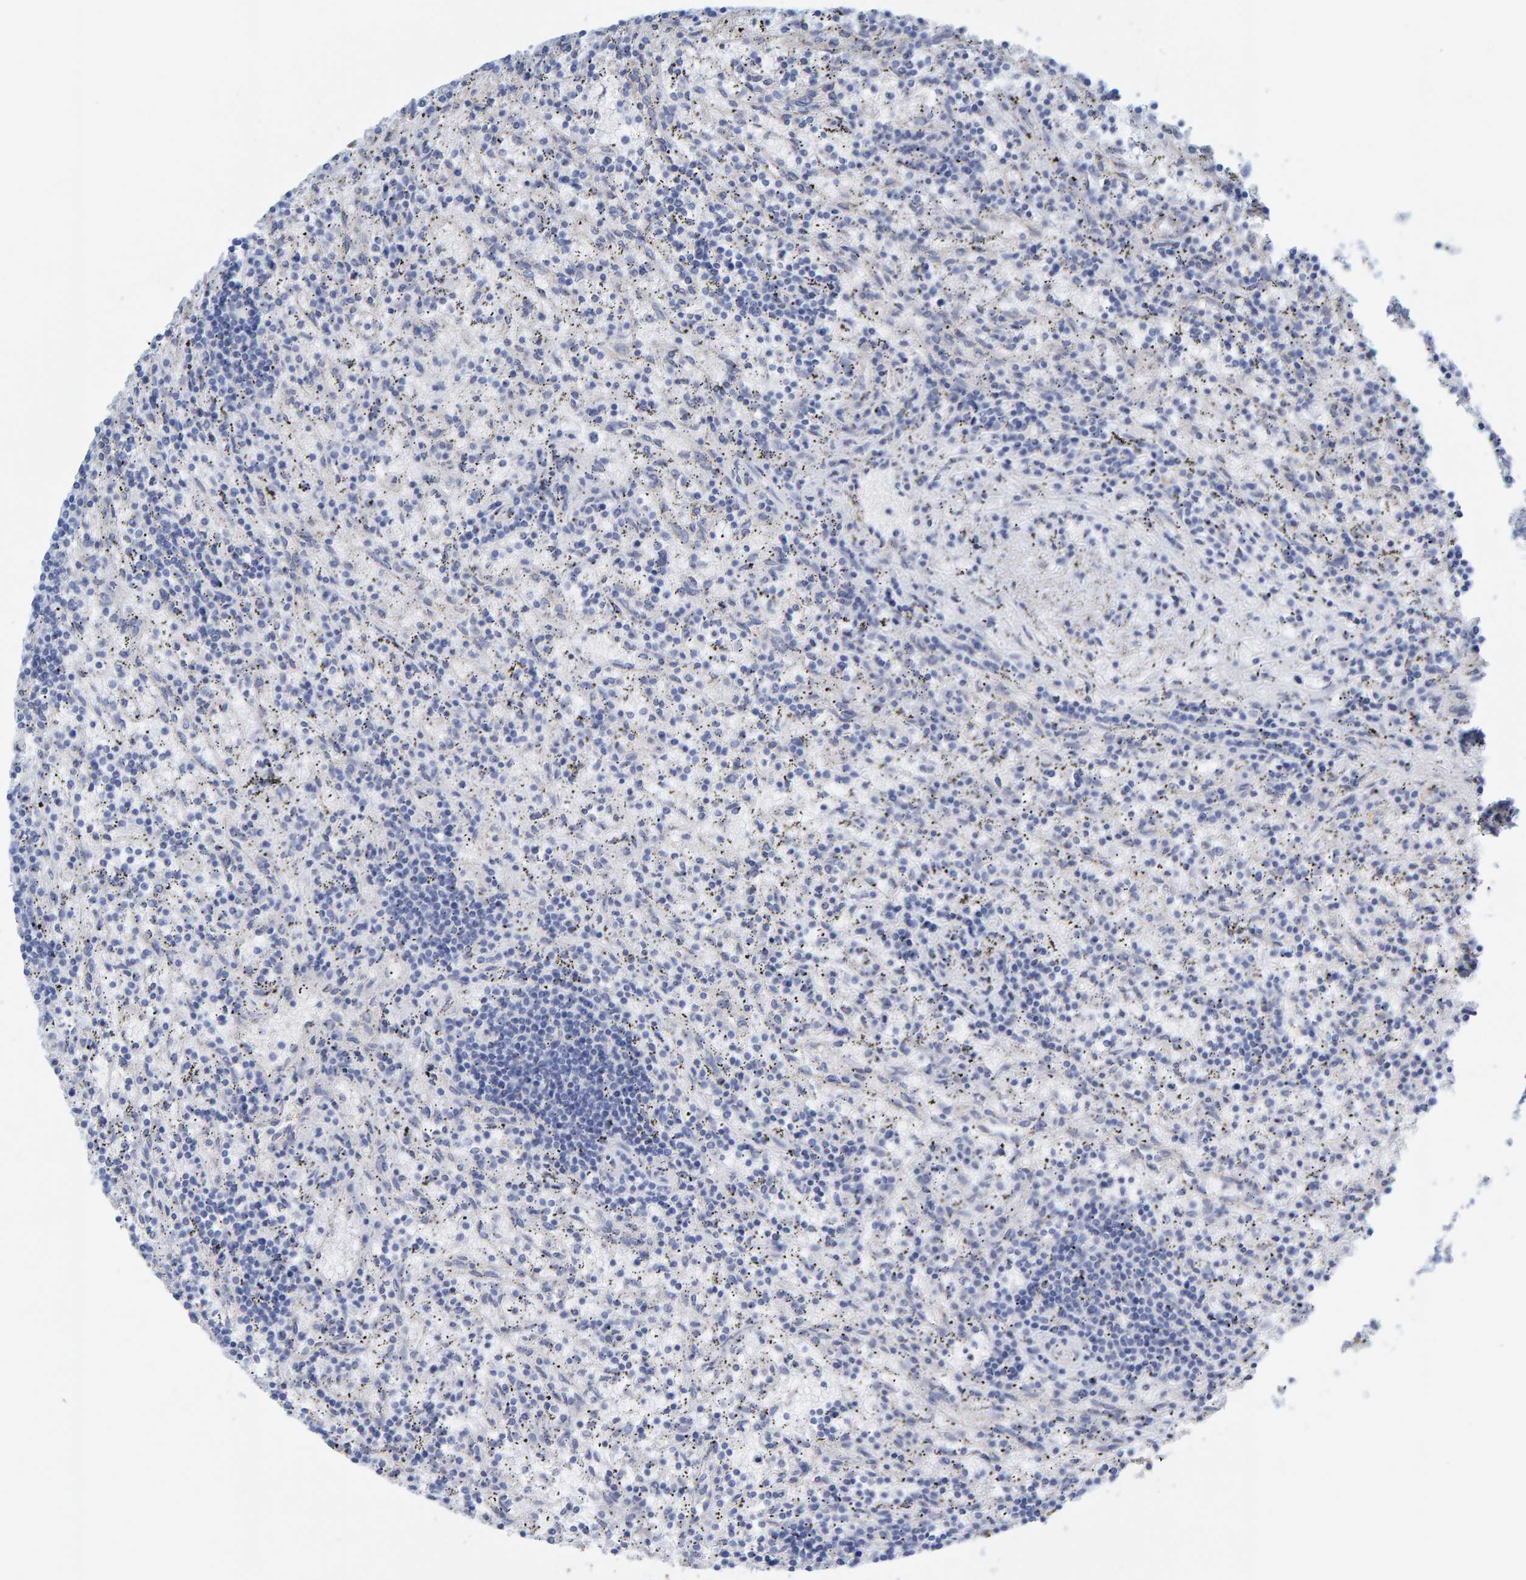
{"staining": {"intensity": "negative", "quantity": "none", "location": "none"}, "tissue": "lymphoma", "cell_type": "Tumor cells", "image_type": "cancer", "snomed": [{"axis": "morphology", "description": "Malignant lymphoma, non-Hodgkin's type, Low grade"}, {"axis": "topography", "description": "Spleen"}], "caption": "A high-resolution histopathology image shows immunohistochemistry (IHC) staining of lymphoma, which demonstrates no significant expression in tumor cells.", "gene": "MAP1B", "patient": {"sex": "male", "age": 76}}